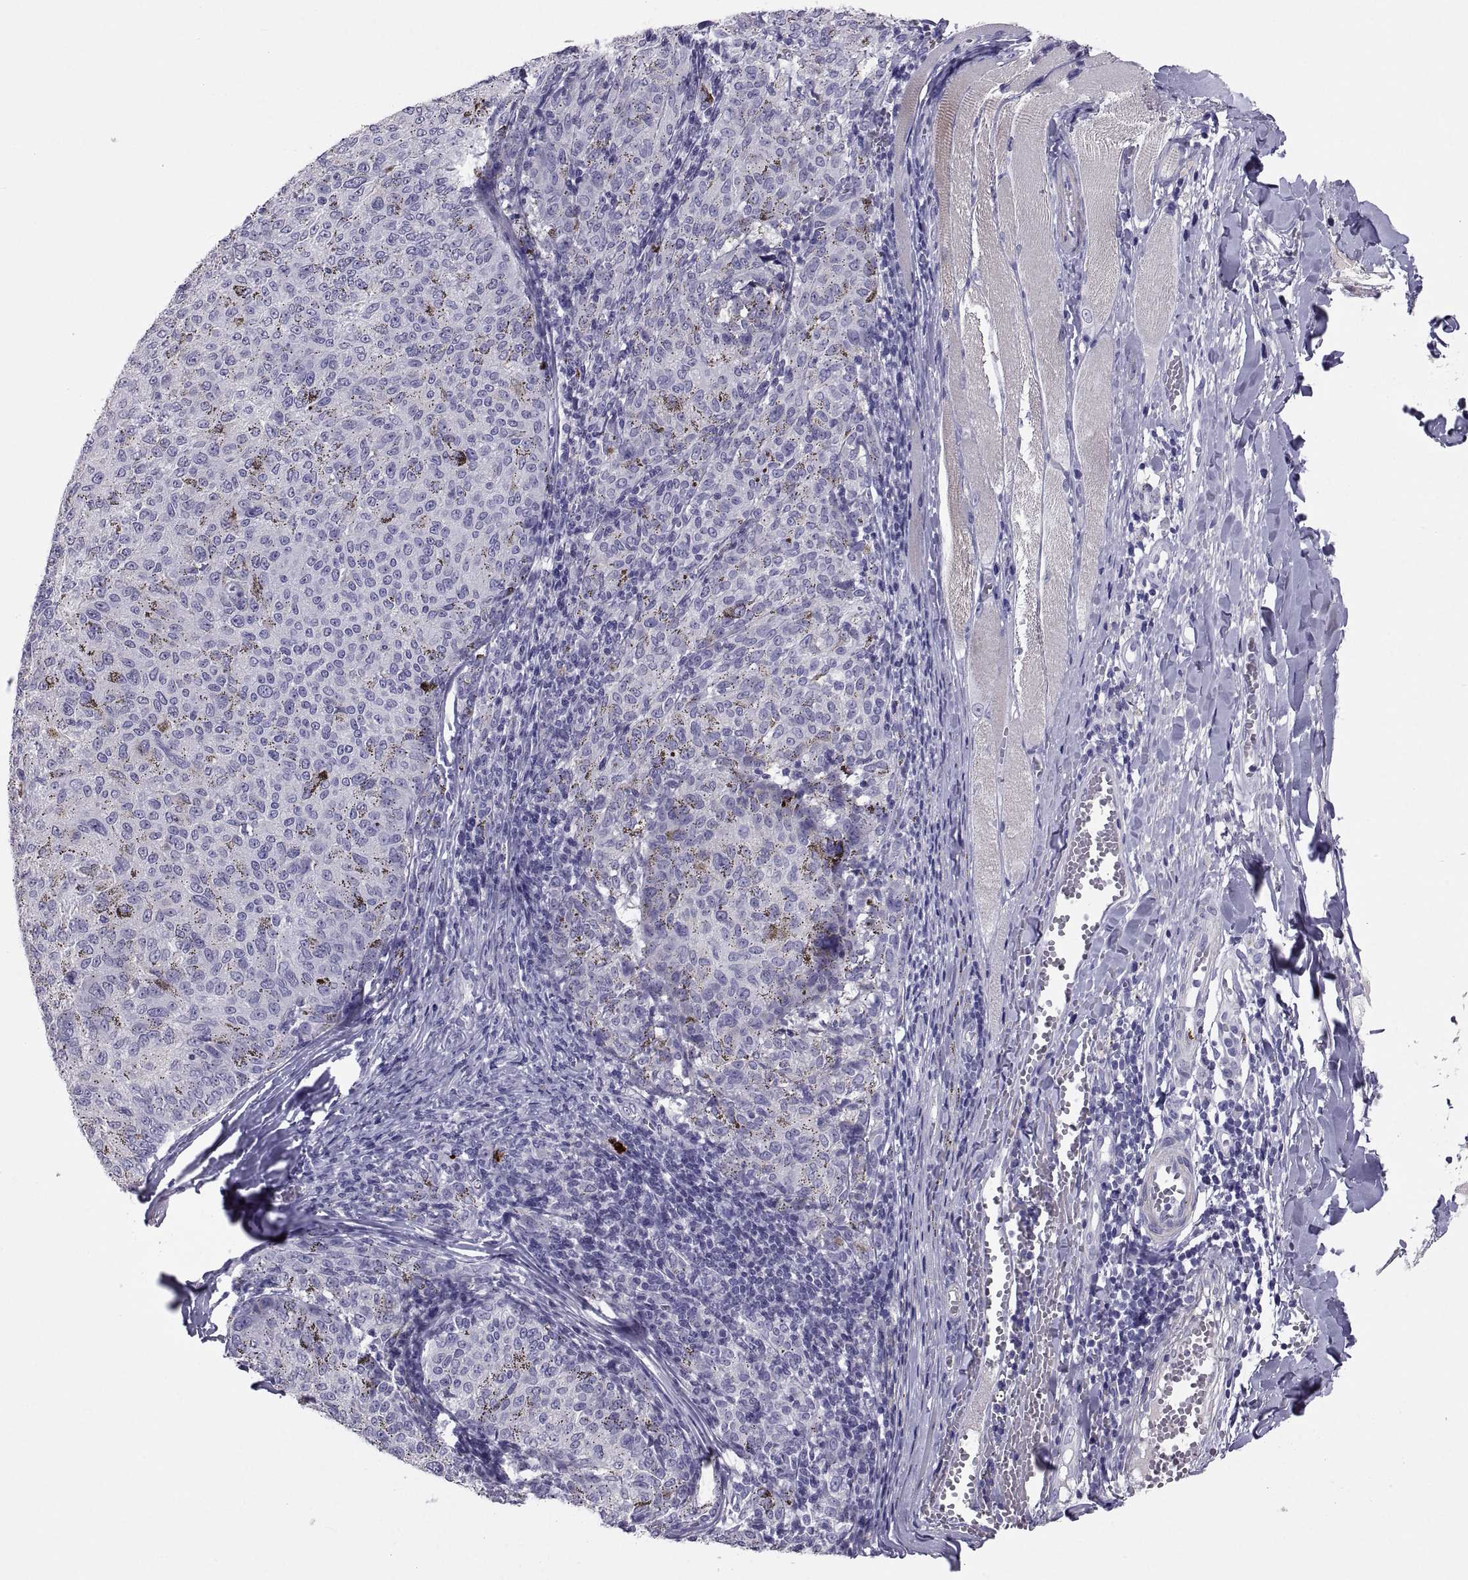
{"staining": {"intensity": "negative", "quantity": "none", "location": "none"}, "tissue": "melanoma", "cell_type": "Tumor cells", "image_type": "cancer", "snomed": [{"axis": "morphology", "description": "Malignant melanoma, NOS"}, {"axis": "topography", "description": "Skin"}], "caption": "The immunohistochemistry micrograph has no significant staining in tumor cells of malignant melanoma tissue.", "gene": "IGSF1", "patient": {"sex": "female", "age": 72}}